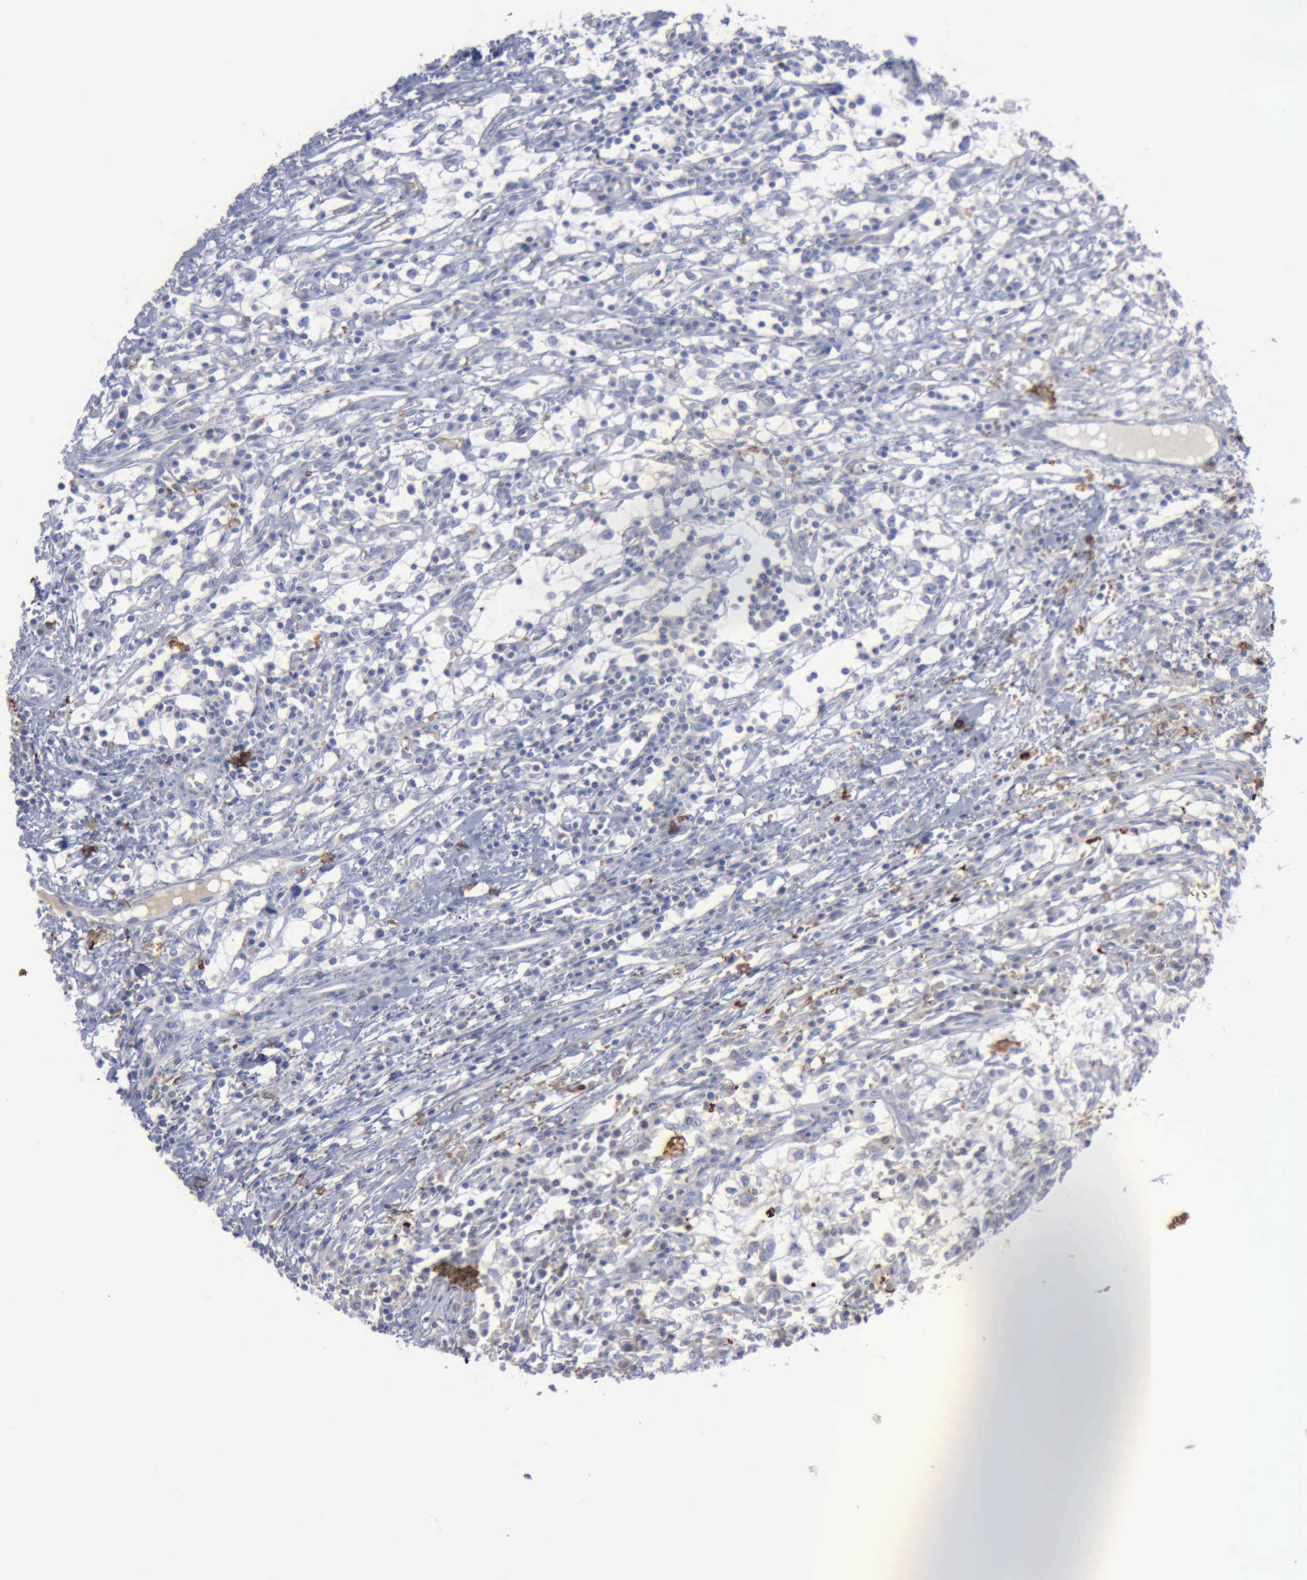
{"staining": {"intensity": "negative", "quantity": "none", "location": "none"}, "tissue": "renal cancer", "cell_type": "Tumor cells", "image_type": "cancer", "snomed": [{"axis": "morphology", "description": "Adenocarcinoma, NOS"}, {"axis": "topography", "description": "Kidney"}], "caption": "Immunohistochemistry (IHC) photomicrograph of neoplastic tissue: renal adenocarcinoma stained with DAB shows no significant protein positivity in tumor cells. (Stains: DAB immunohistochemistry (IHC) with hematoxylin counter stain, Microscopy: brightfield microscopy at high magnification).", "gene": "TGFB1", "patient": {"sex": "male", "age": 82}}